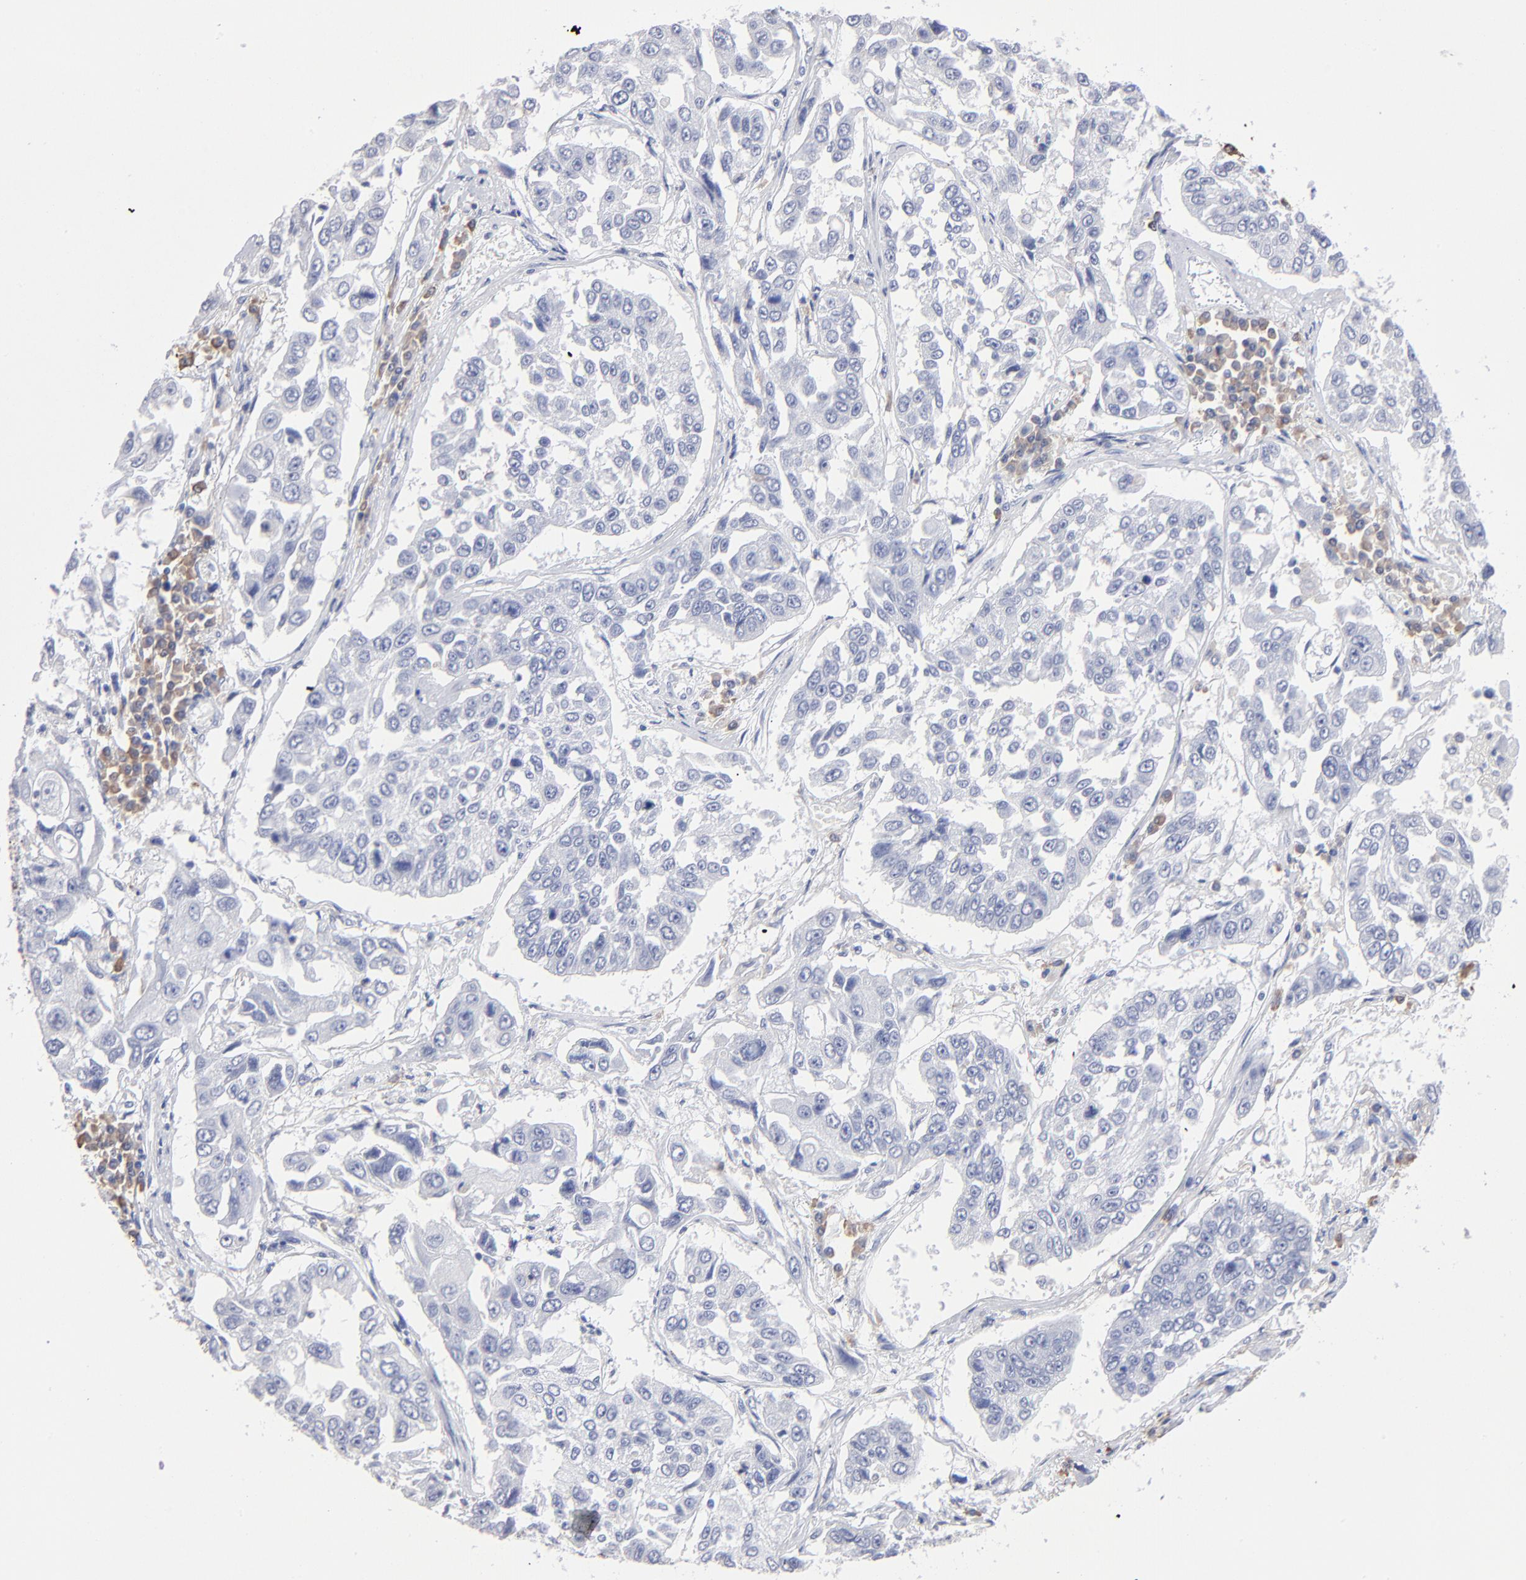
{"staining": {"intensity": "negative", "quantity": "none", "location": "none"}, "tissue": "lung cancer", "cell_type": "Tumor cells", "image_type": "cancer", "snomed": [{"axis": "morphology", "description": "Squamous cell carcinoma, NOS"}, {"axis": "topography", "description": "Lung"}], "caption": "Human squamous cell carcinoma (lung) stained for a protein using IHC demonstrates no positivity in tumor cells.", "gene": "LAT2", "patient": {"sex": "male", "age": 71}}